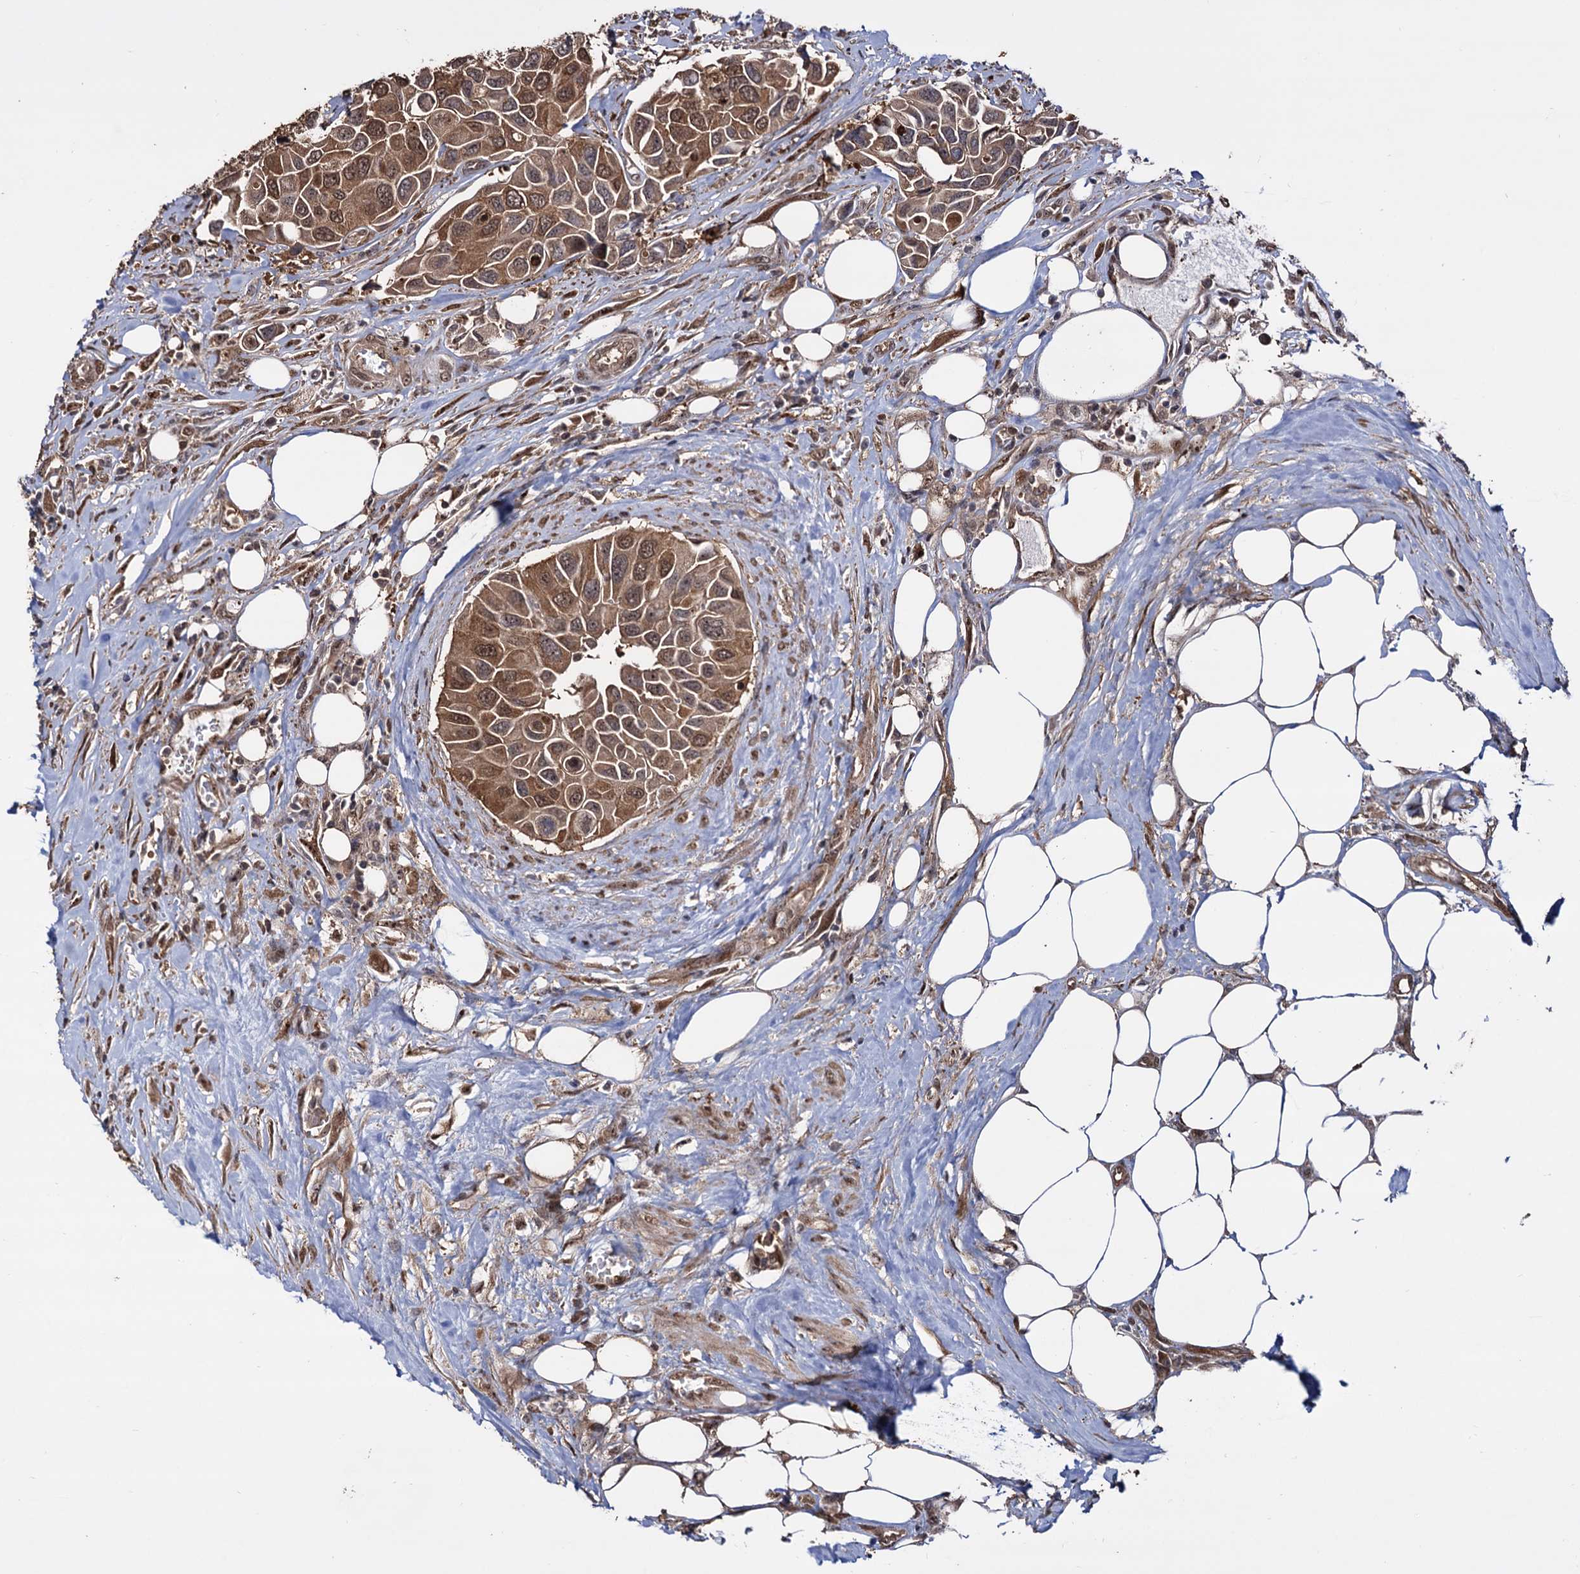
{"staining": {"intensity": "moderate", "quantity": ">75%", "location": "cytoplasmic/membranous,nuclear"}, "tissue": "urothelial cancer", "cell_type": "Tumor cells", "image_type": "cancer", "snomed": [{"axis": "morphology", "description": "Urothelial carcinoma, High grade"}, {"axis": "topography", "description": "Urinary bladder"}], "caption": "Approximately >75% of tumor cells in human urothelial cancer reveal moderate cytoplasmic/membranous and nuclear protein positivity as visualized by brown immunohistochemical staining.", "gene": "PIGB", "patient": {"sex": "male", "age": 74}}